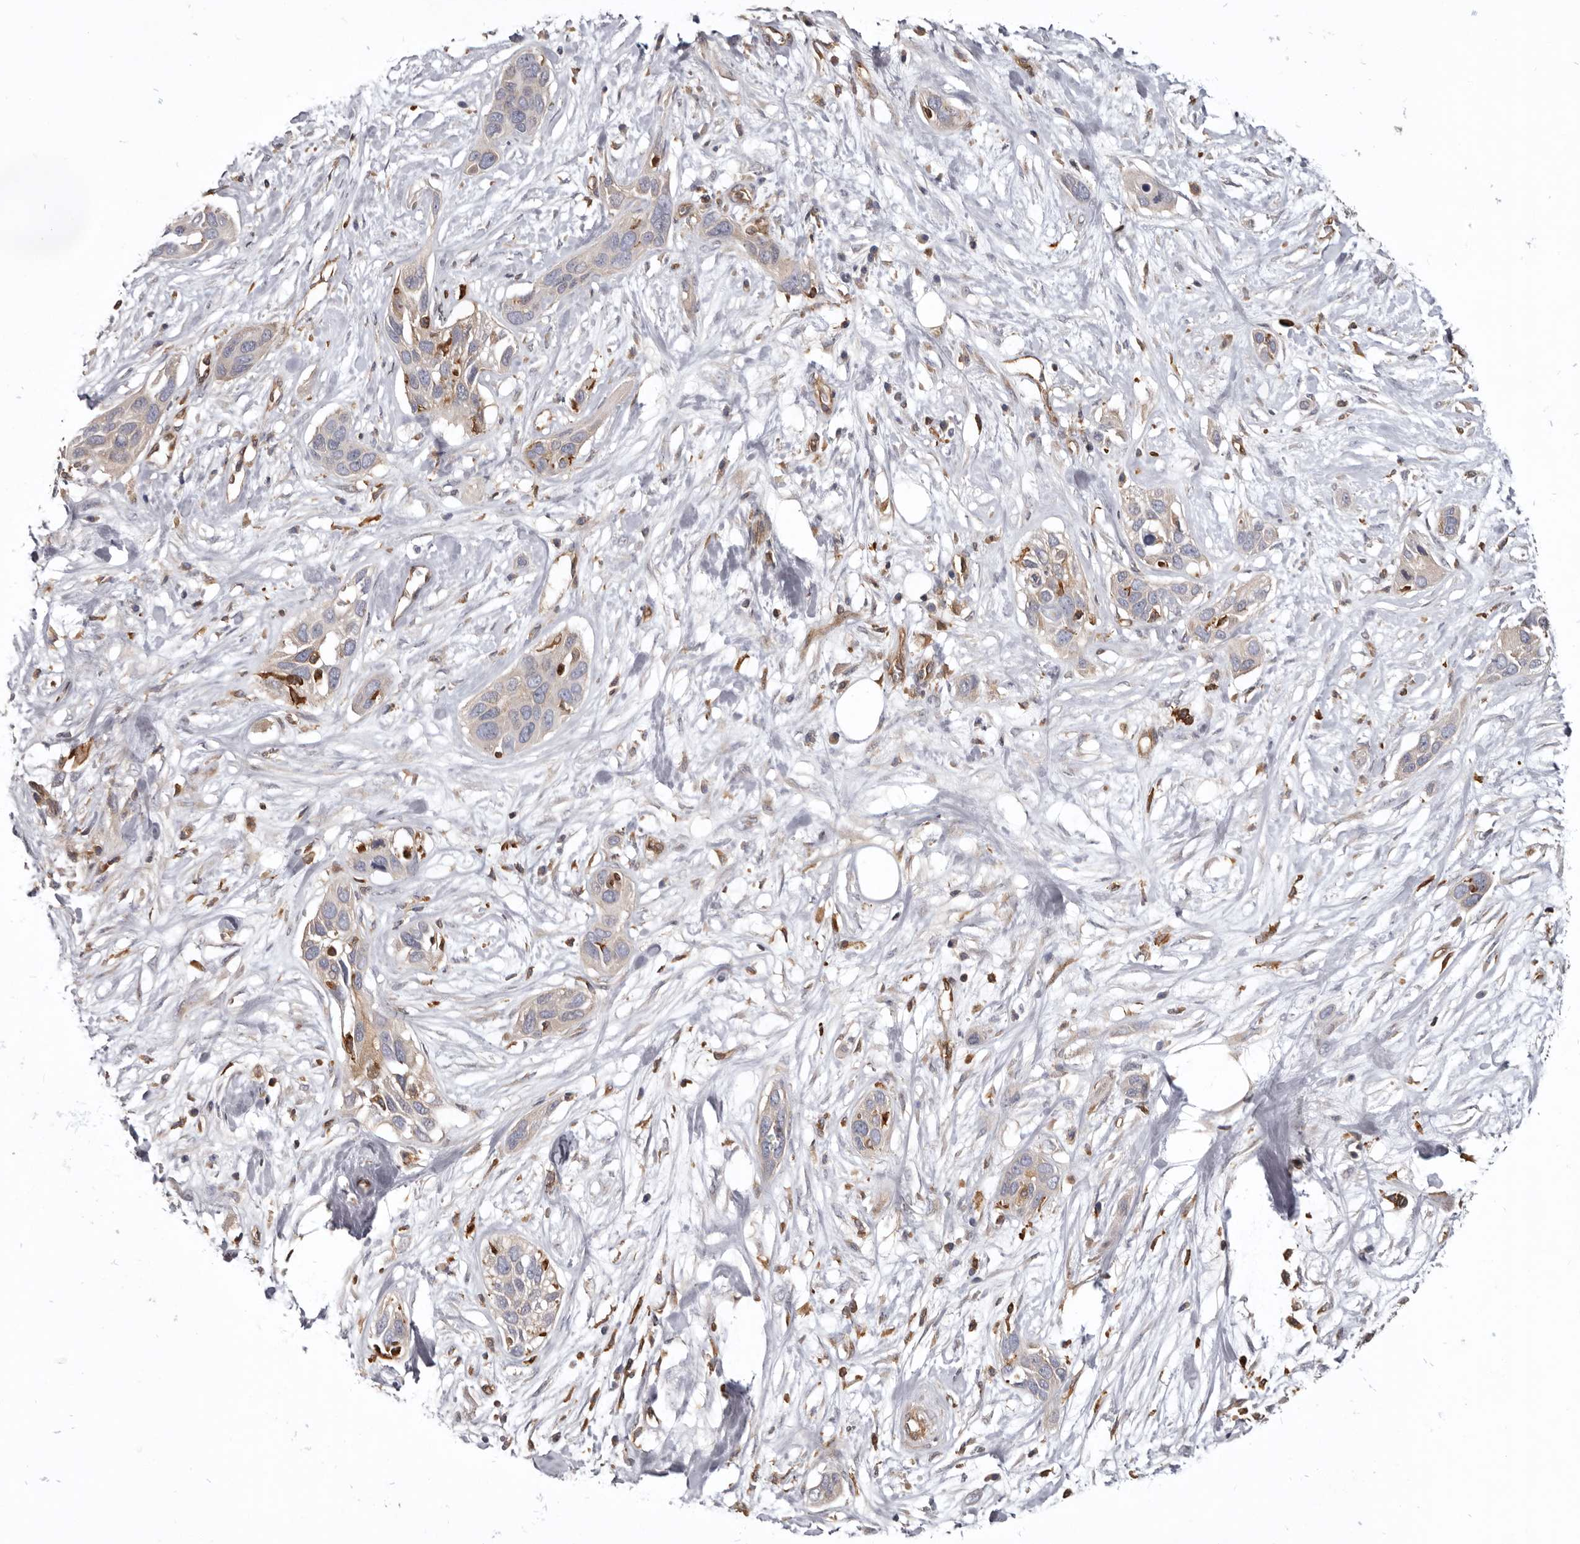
{"staining": {"intensity": "negative", "quantity": "none", "location": "none"}, "tissue": "pancreatic cancer", "cell_type": "Tumor cells", "image_type": "cancer", "snomed": [{"axis": "morphology", "description": "Adenocarcinoma, NOS"}, {"axis": "topography", "description": "Pancreas"}], "caption": "DAB (3,3'-diaminobenzidine) immunohistochemical staining of pancreatic adenocarcinoma shows no significant positivity in tumor cells. (Immunohistochemistry (ihc), brightfield microscopy, high magnification).", "gene": "CBL", "patient": {"sex": "female", "age": 60}}